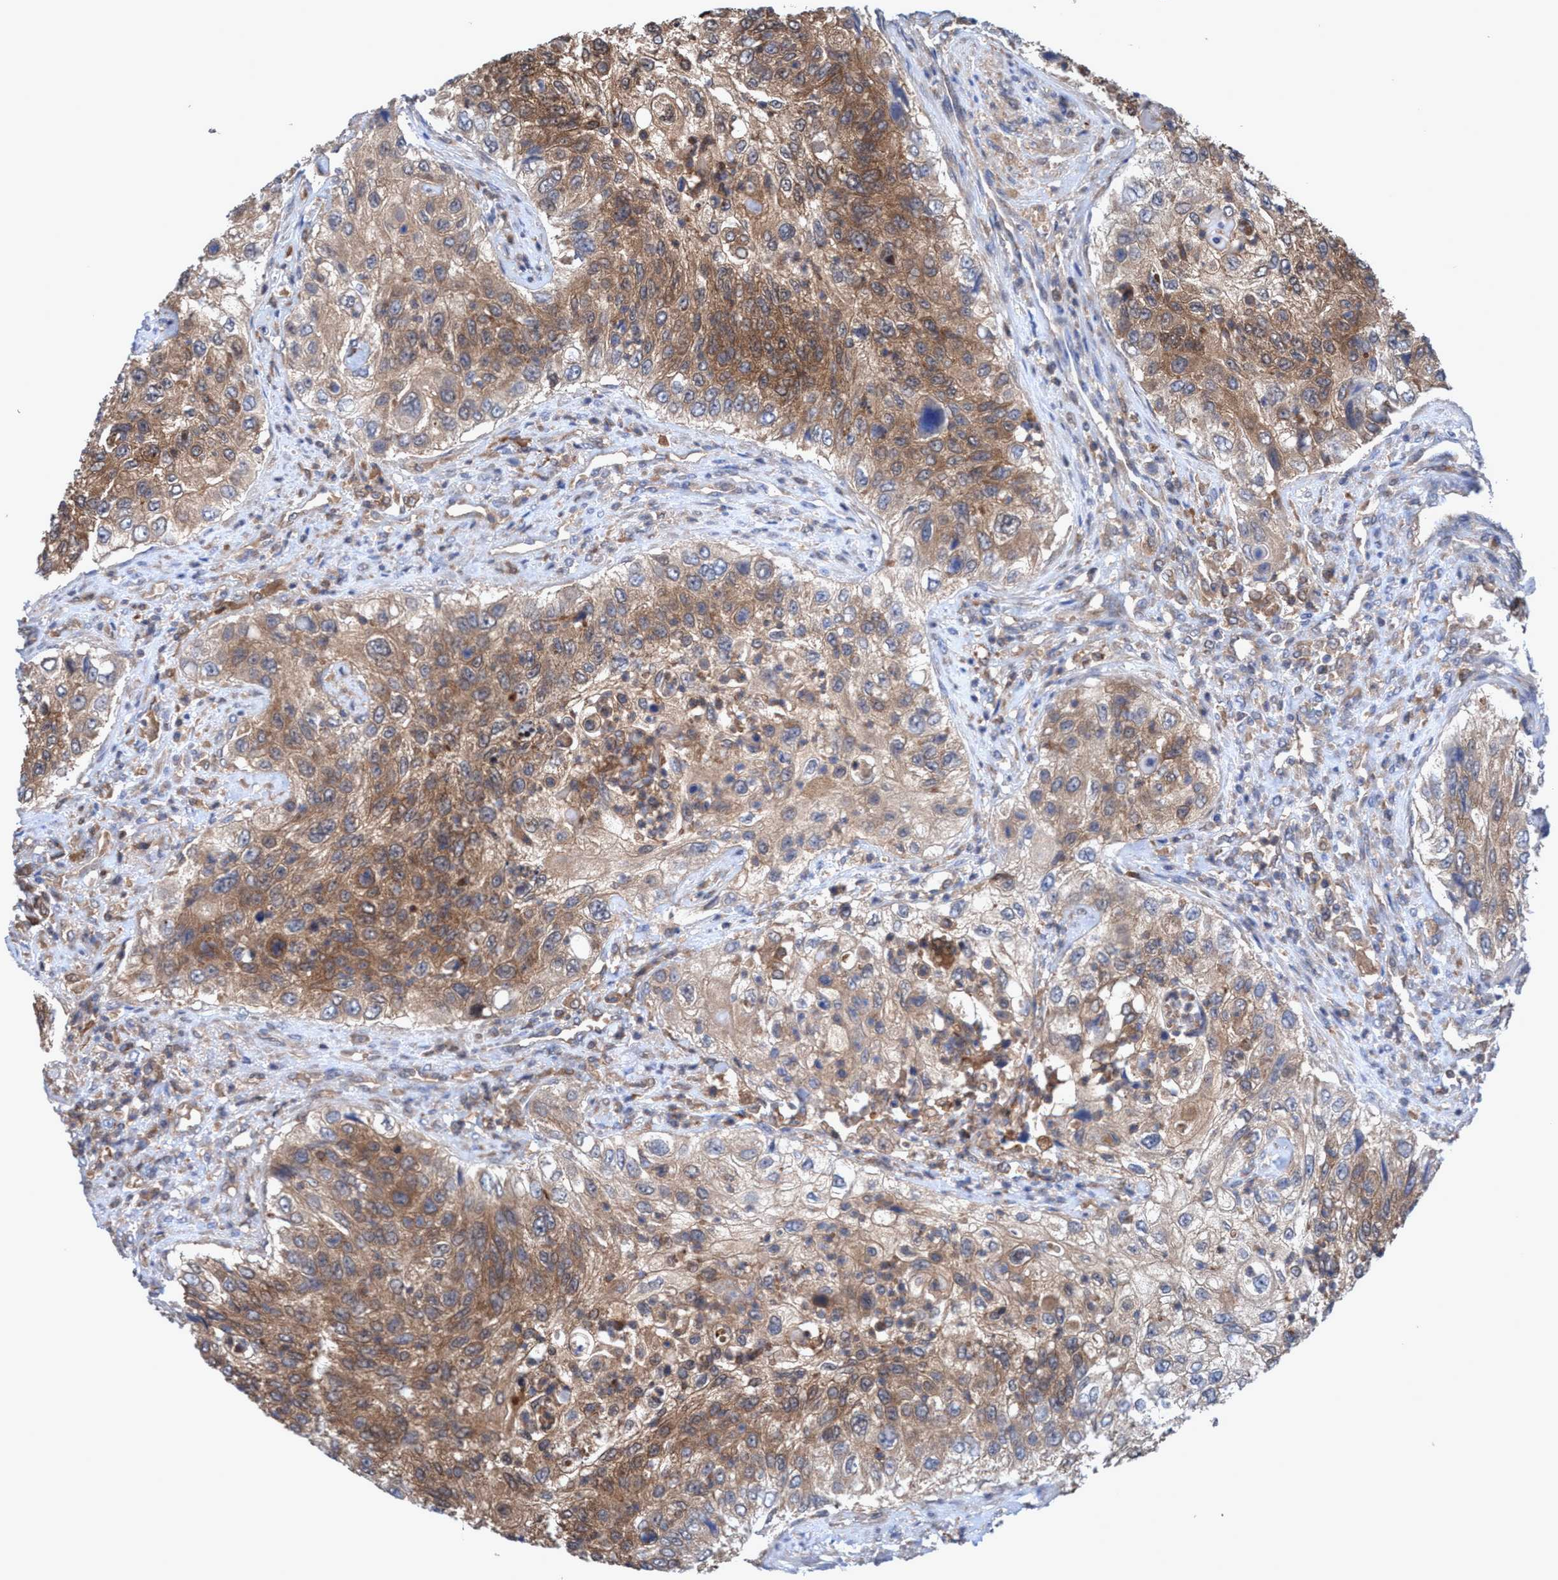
{"staining": {"intensity": "moderate", "quantity": ">75%", "location": "cytoplasmic/membranous"}, "tissue": "urothelial cancer", "cell_type": "Tumor cells", "image_type": "cancer", "snomed": [{"axis": "morphology", "description": "Urothelial carcinoma, High grade"}, {"axis": "topography", "description": "Urinary bladder"}], "caption": "Human urothelial cancer stained for a protein (brown) demonstrates moderate cytoplasmic/membranous positive staining in about >75% of tumor cells.", "gene": "GLOD4", "patient": {"sex": "female", "age": 60}}